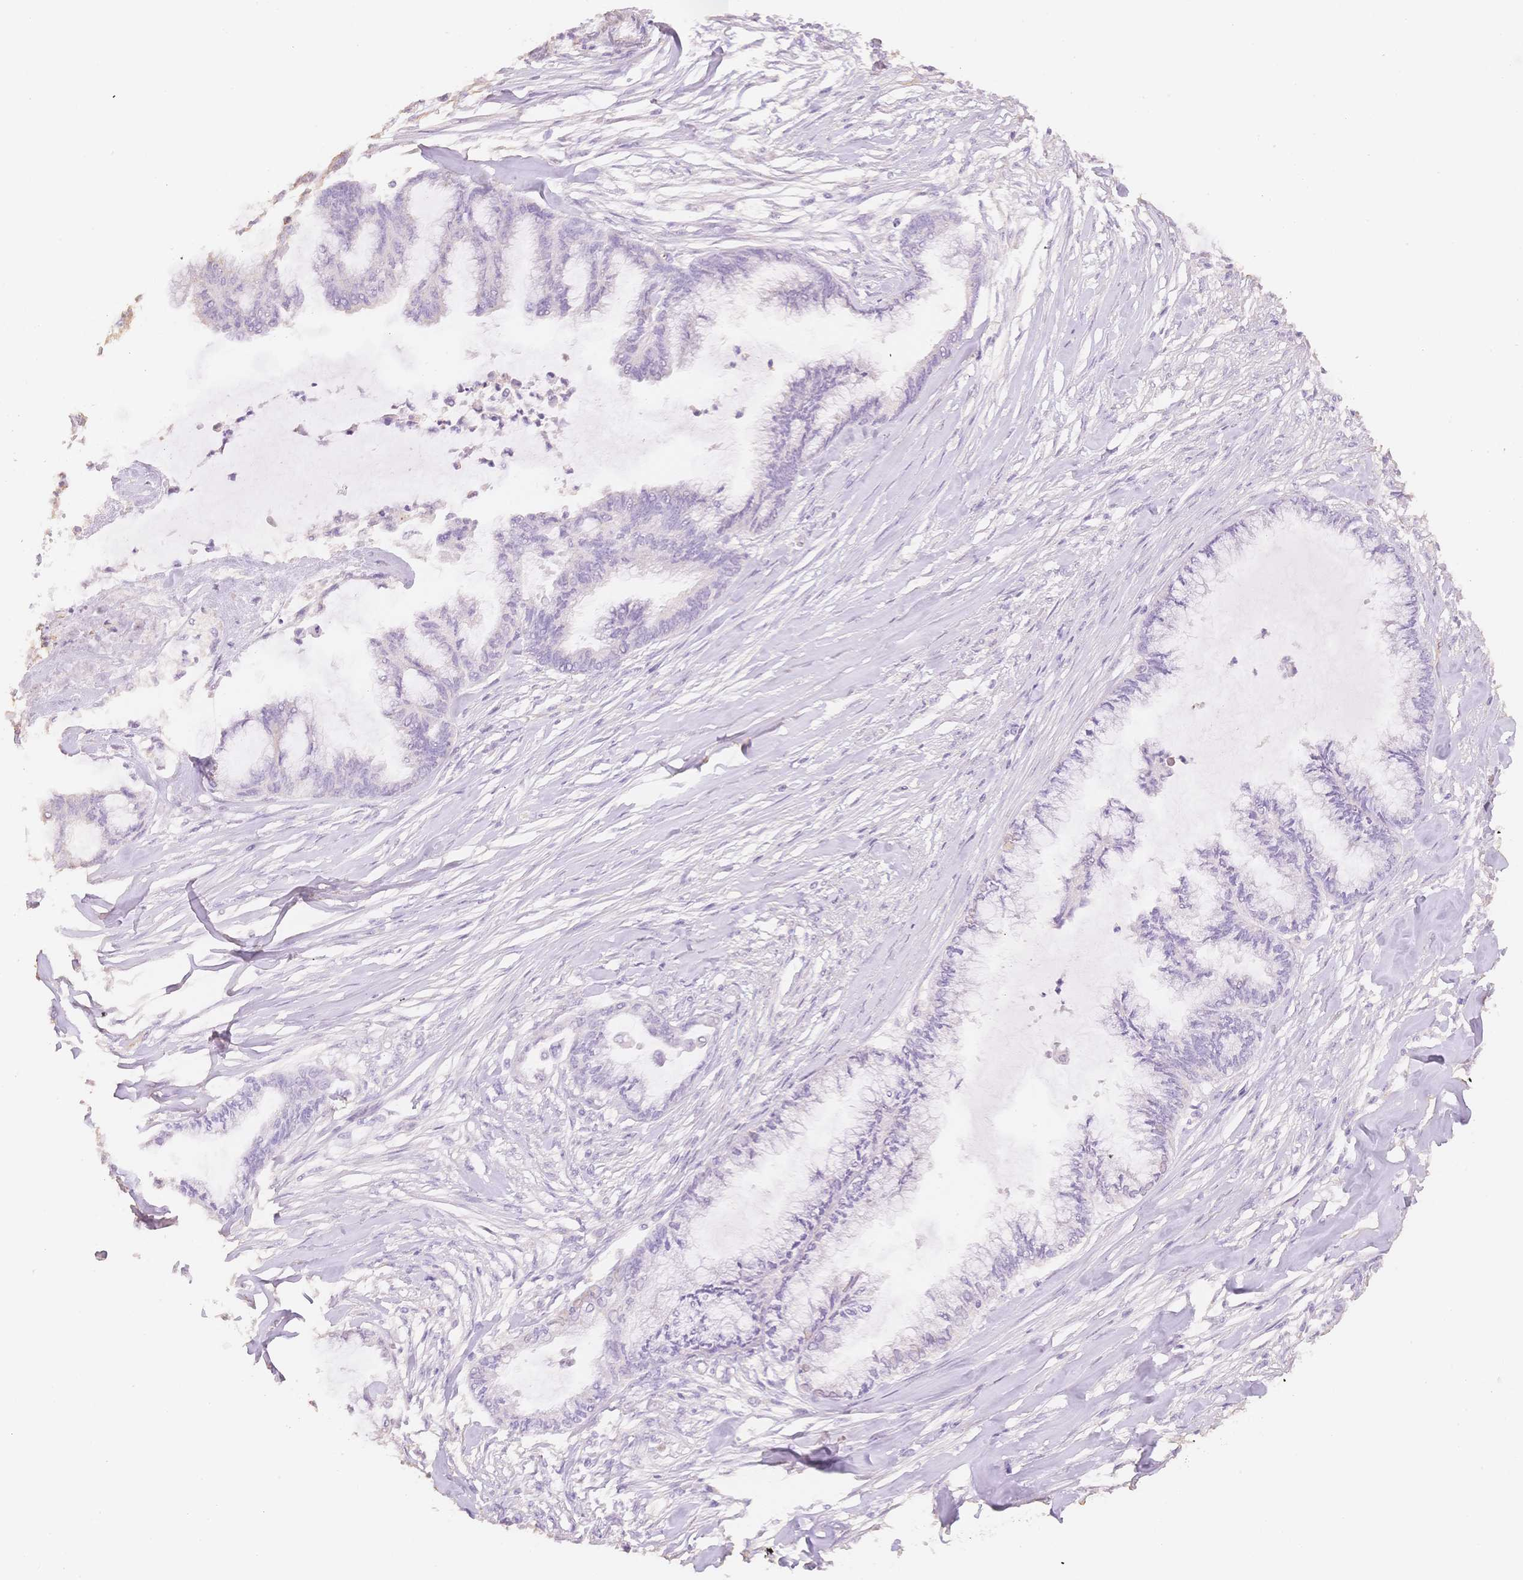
{"staining": {"intensity": "negative", "quantity": "none", "location": "none"}, "tissue": "endometrial cancer", "cell_type": "Tumor cells", "image_type": "cancer", "snomed": [{"axis": "morphology", "description": "Adenocarcinoma, NOS"}, {"axis": "topography", "description": "Endometrium"}], "caption": "Endometrial adenocarcinoma was stained to show a protein in brown. There is no significant positivity in tumor cells. (DAB IHC with hematoxylin counter stain).", "gene": "MBOAT7", "patient": {"sex": "female", "age": 86}}